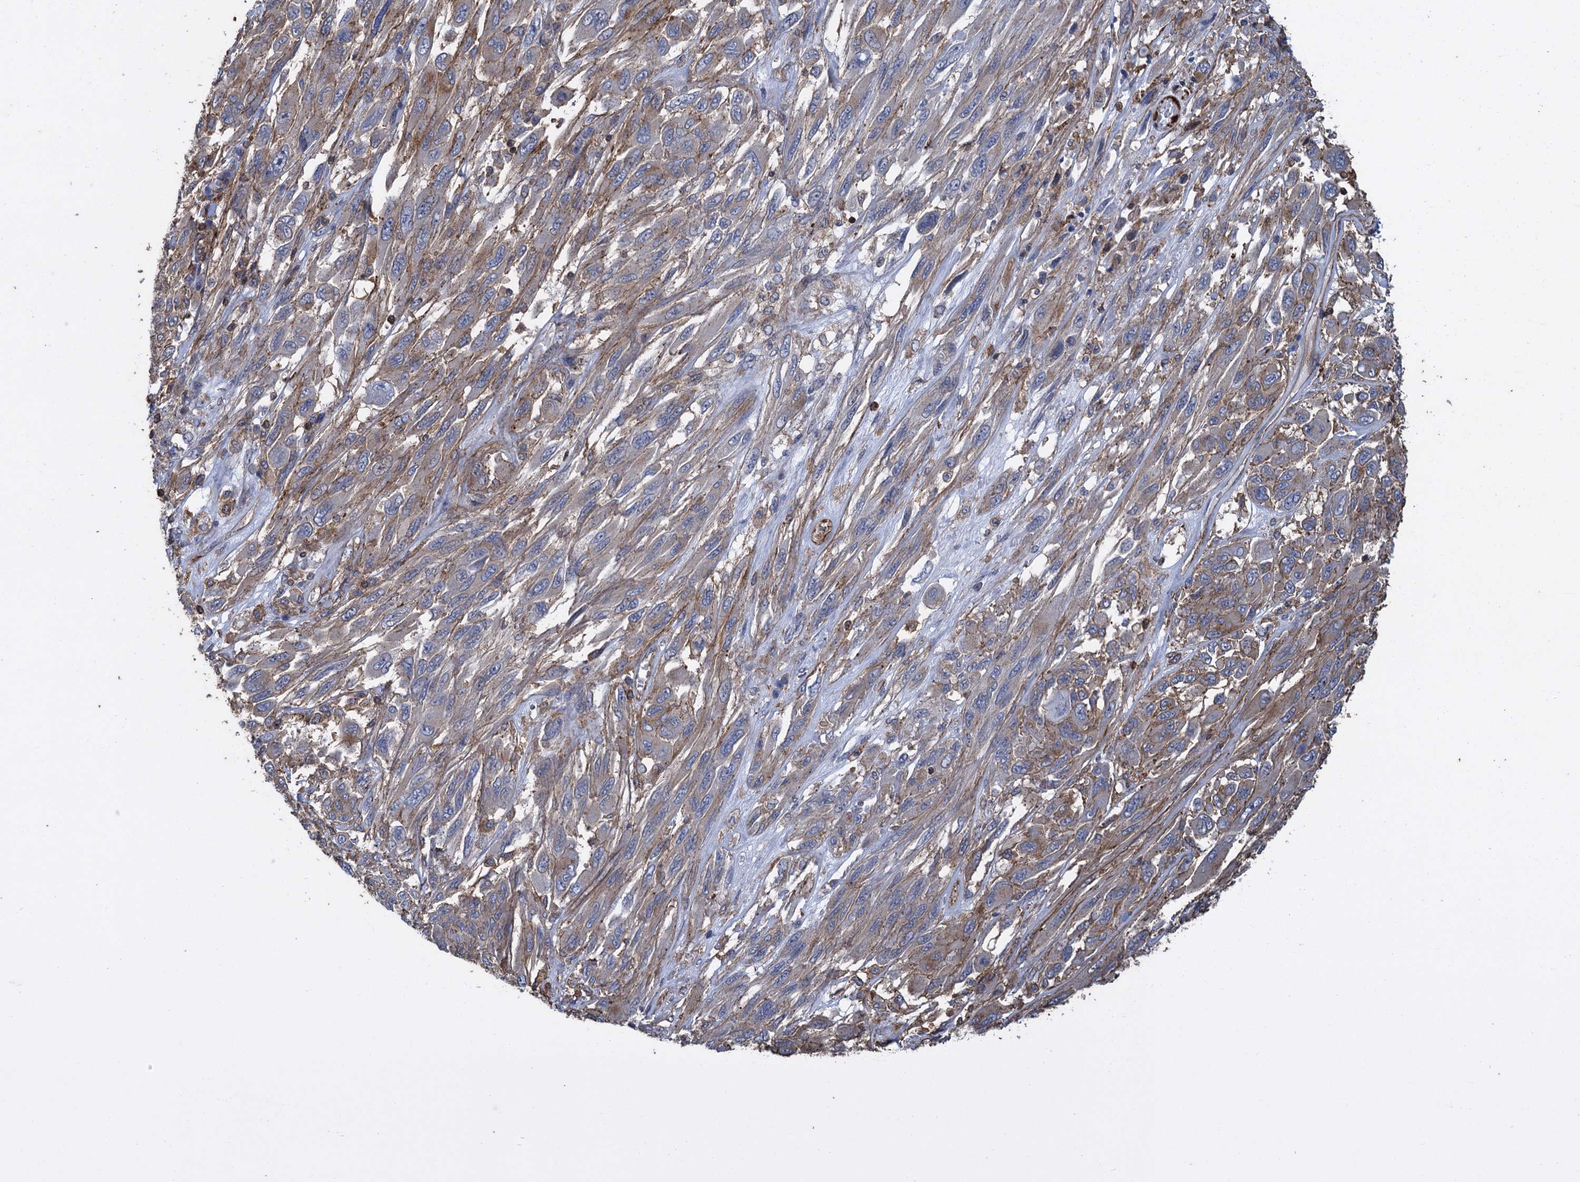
{"staining": {"intensity": "weak", "quantity": "<25%", "location": "cytoplasmic/membranous"}, "tissue": "melanoma", "cell_type": "Tumor cells", "image_type": "cancer", "snomed": [{"axis": "morphology", "description": "Malignant melanoma, NOS"}, {"axis": "topography", "description": "Skin"}], "caption": "Immunohistochemistry of human malignant melanoma shows no staining in tumor cells.", "gene": "PROSER2", "patient": {"sex": "female", "age": 91}}